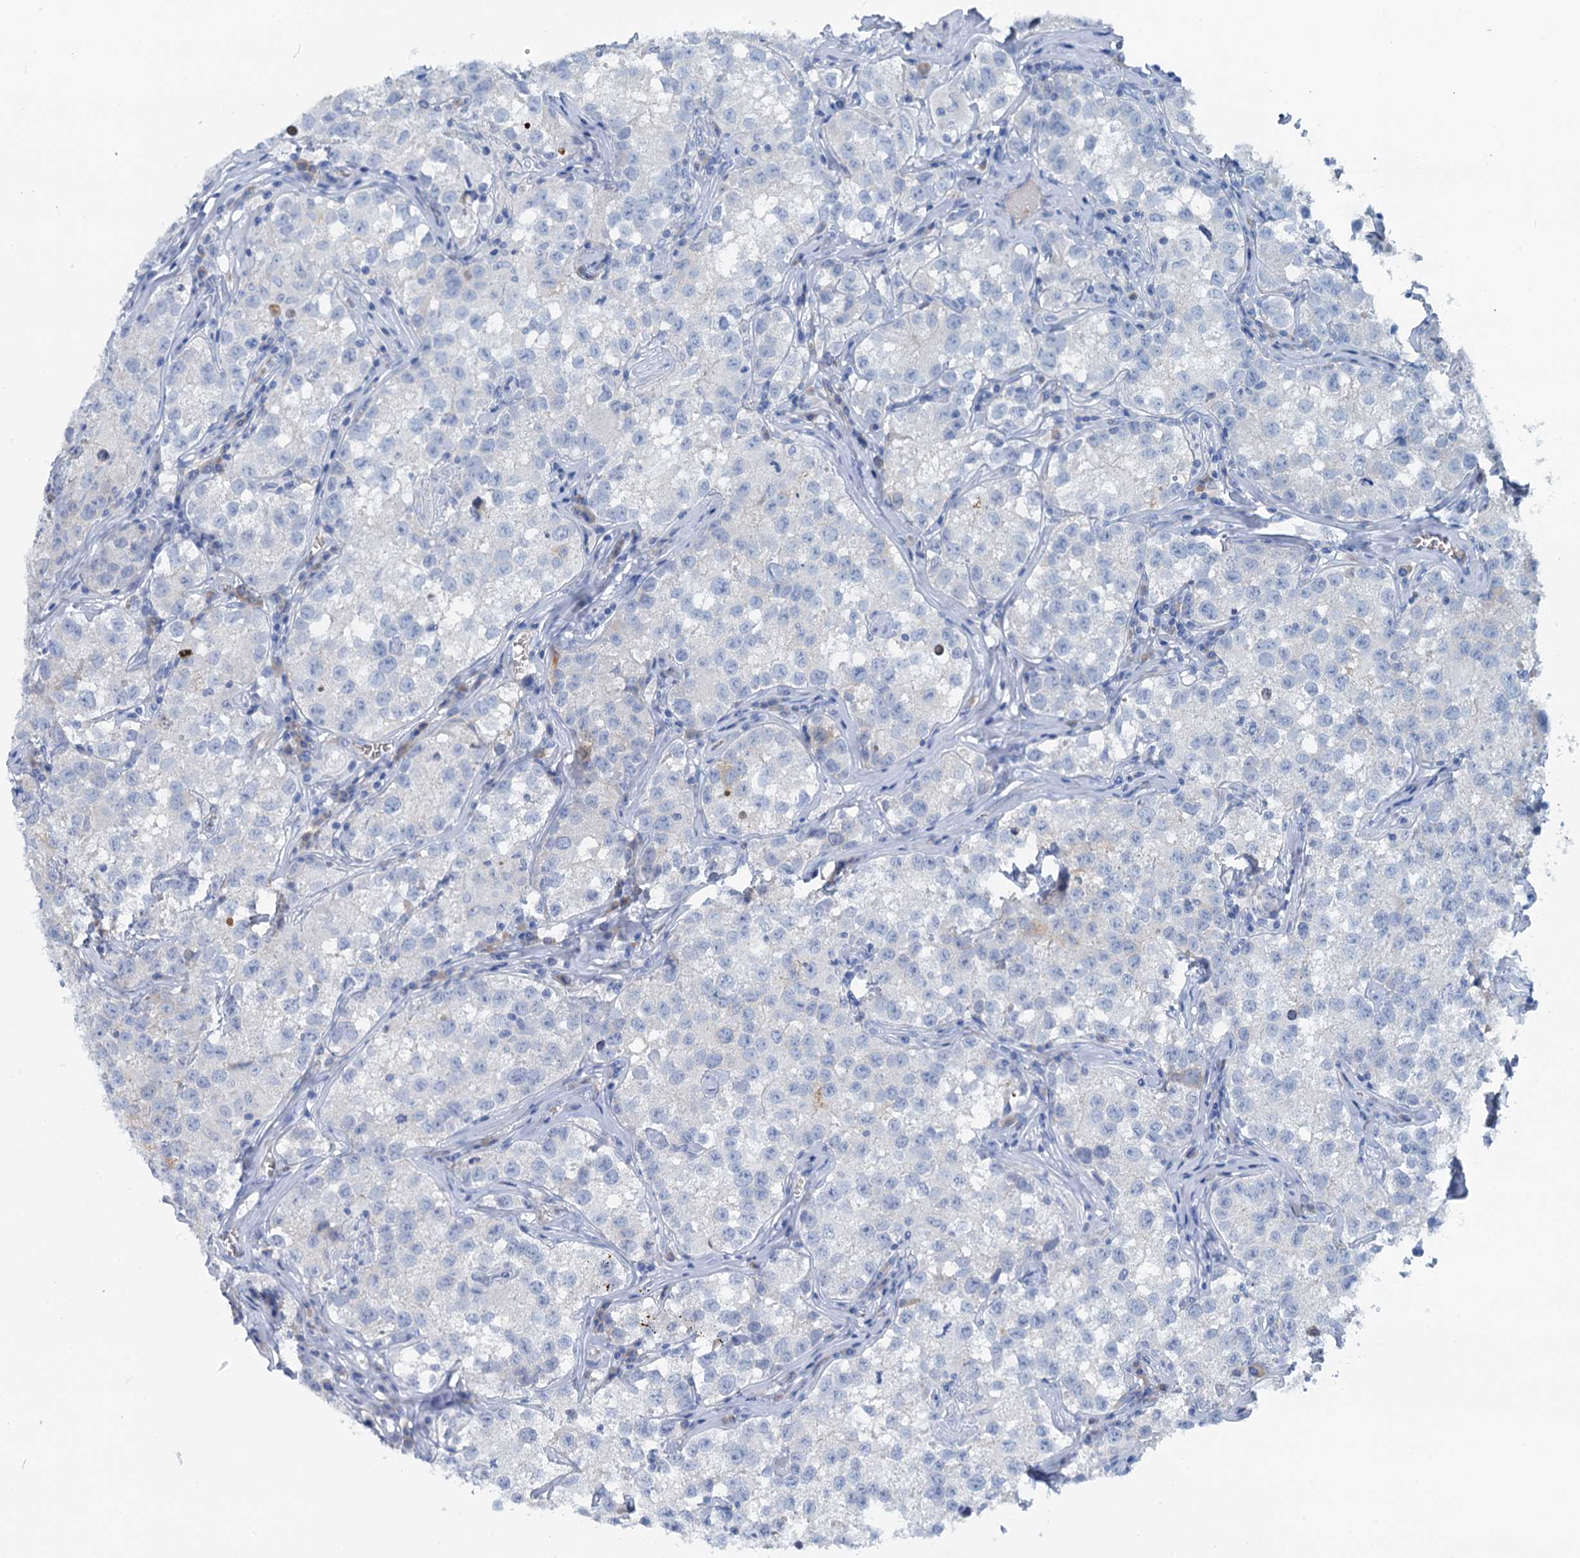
{"staining": {"intensity": "negative", "quantity": "none", "location": "none"}, "tissue": "testis cancer", "cell_type": "Tumor cells", "image_type": "cancer", "snomed": [{"axis": "morphology", "description": "Seminoma, NOS"}, {"axis": "morphology", "description": "Carcinoma, Embryonal, NOS"}, {"axis": "topography", "description": "Testis"}], "caption": "Testis cancer stained for a protein using immunohistochemistry reveals no expression tumor cells.", "gene": "MYADML2", "patient": {"sex": "male", "age": 43}}